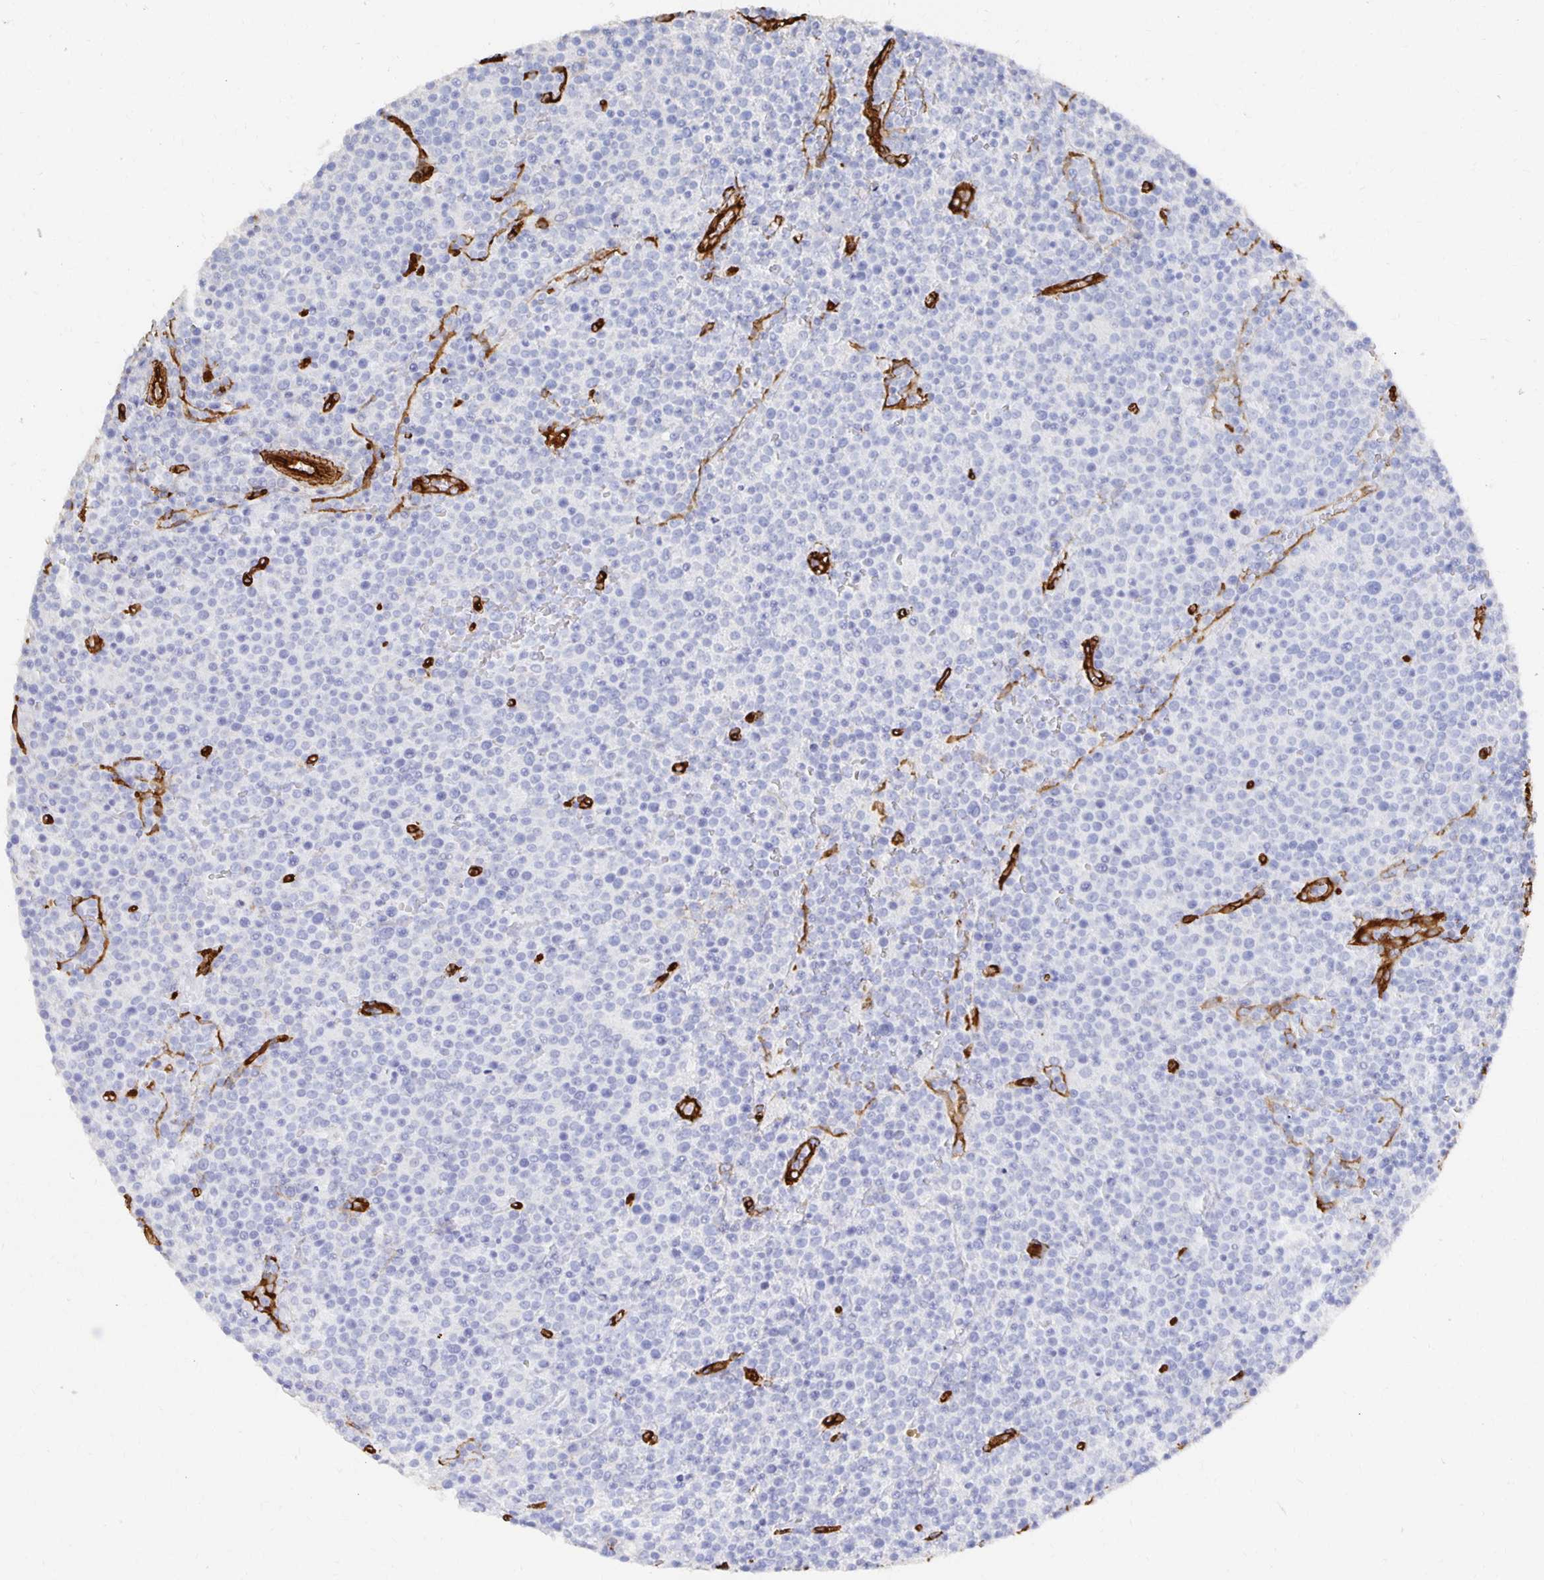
{"staining": {"intensity": "negative", "quantity": "none", "location": "none"}, "tissue": "lymphoma", "cell_type": "Tumor cells", "image_type": "cancer", "snomed": [{"axis": "morphology", "description": "Malignant lymphoma, non-Hodgkin's type, High grade"}, {"axis": "topography", "description": "Lymph node"}], "caption": "Immunohistochemical staining of malignant lymphoma, non-Hodgkin's type (high-grade) reveals no significant staining in tumor cells.", "gene": "VIPR2", "patient": {"sex": "male", "age": 61}}